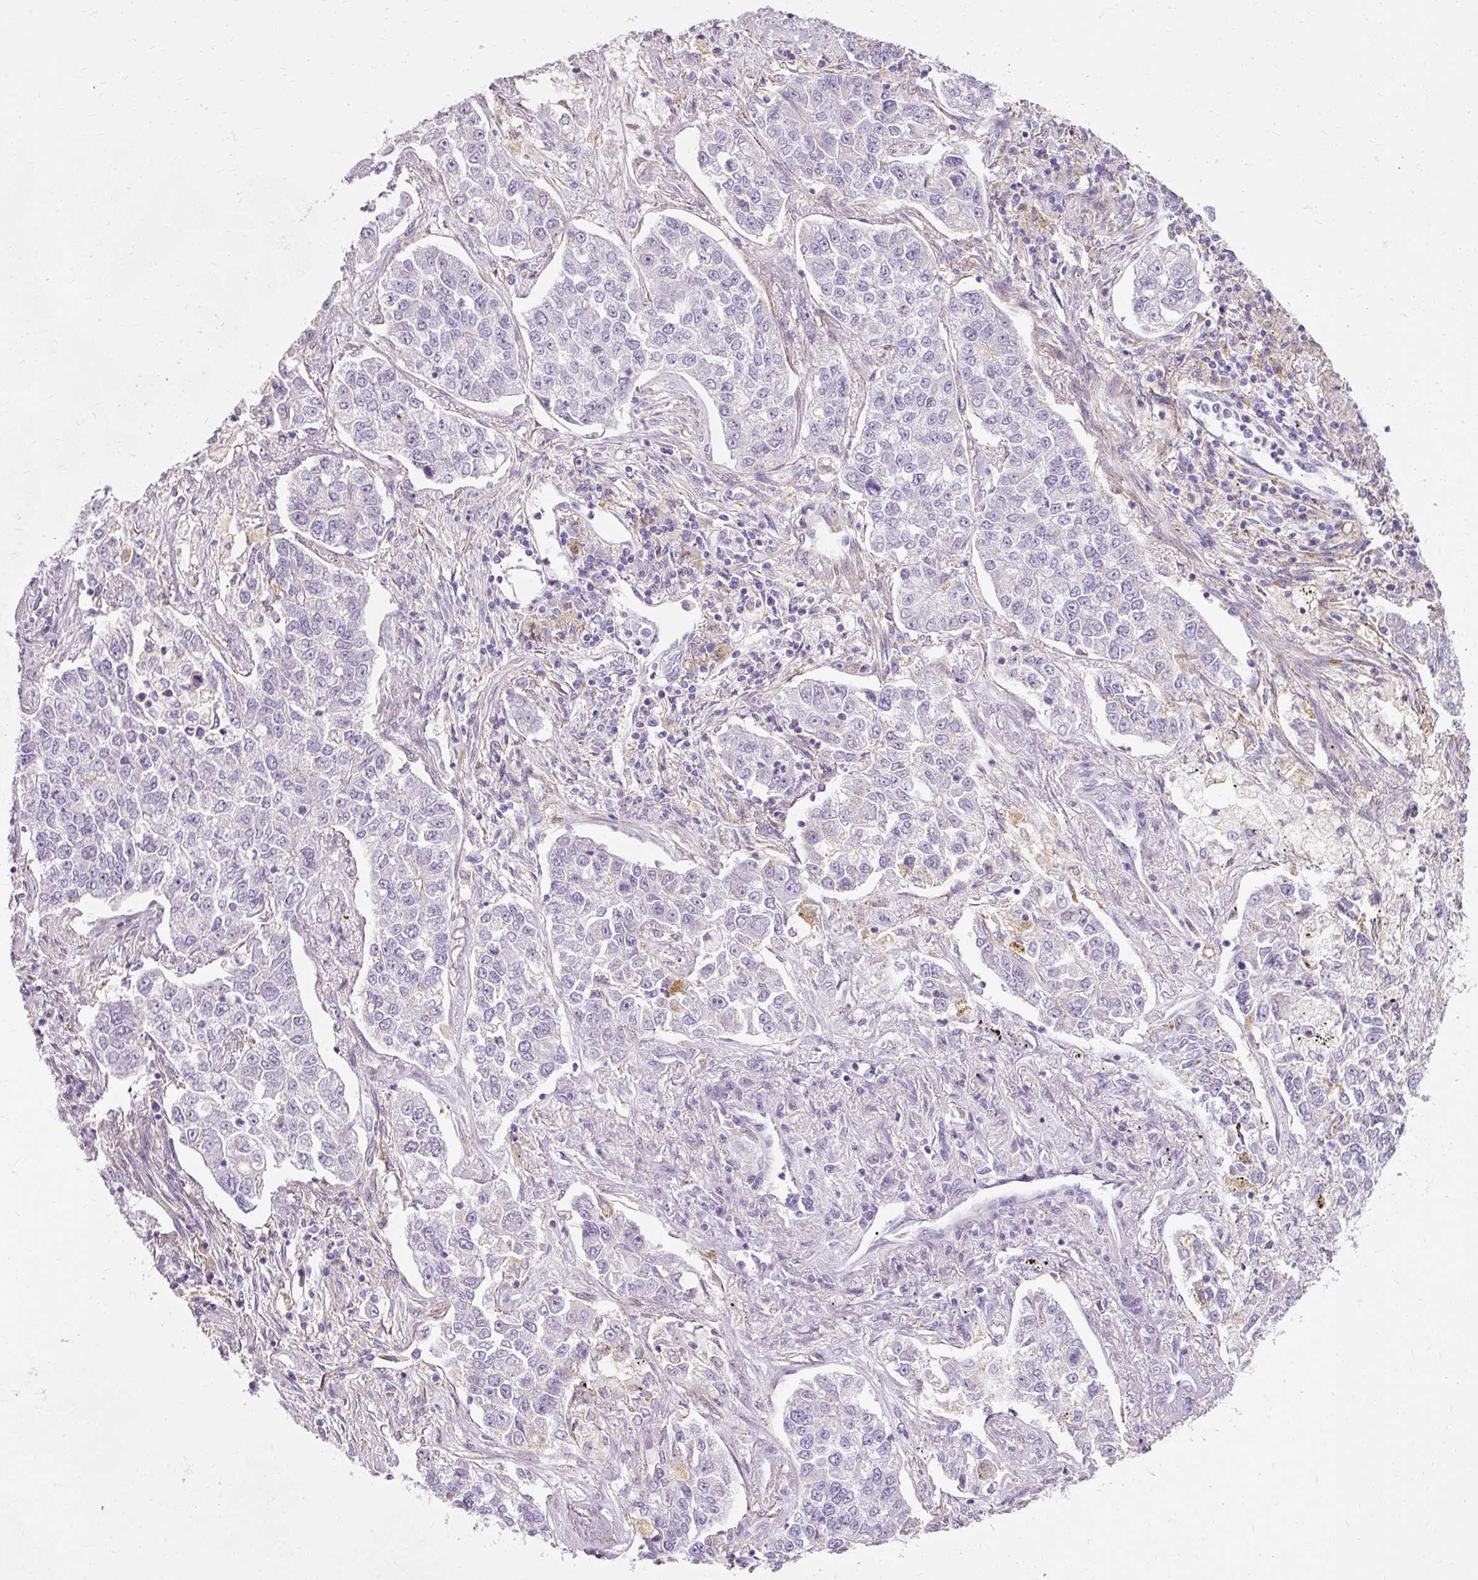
{"staining": {"intensity": "negative", "quantity": "none", "location": "none"}, "tissue": "lung cancer", "cell_type": "Tumor cells", "image_type": "cancer", "snomed": [{"axis": "morphology", "description": "Adenocarcinoma, NOS"}, {"axis": "topography", "description": "Lung"}], "caption": "Immunohistochemical staining of human lung cancer (adenocarcinoma) displays no significant positivity in tumor cells. (DAB immunohistochemistry visualized using brightfield microscopy, high magnification).", "gene": "CLDN25", "patient": {"sex": "male", "age": 49}}